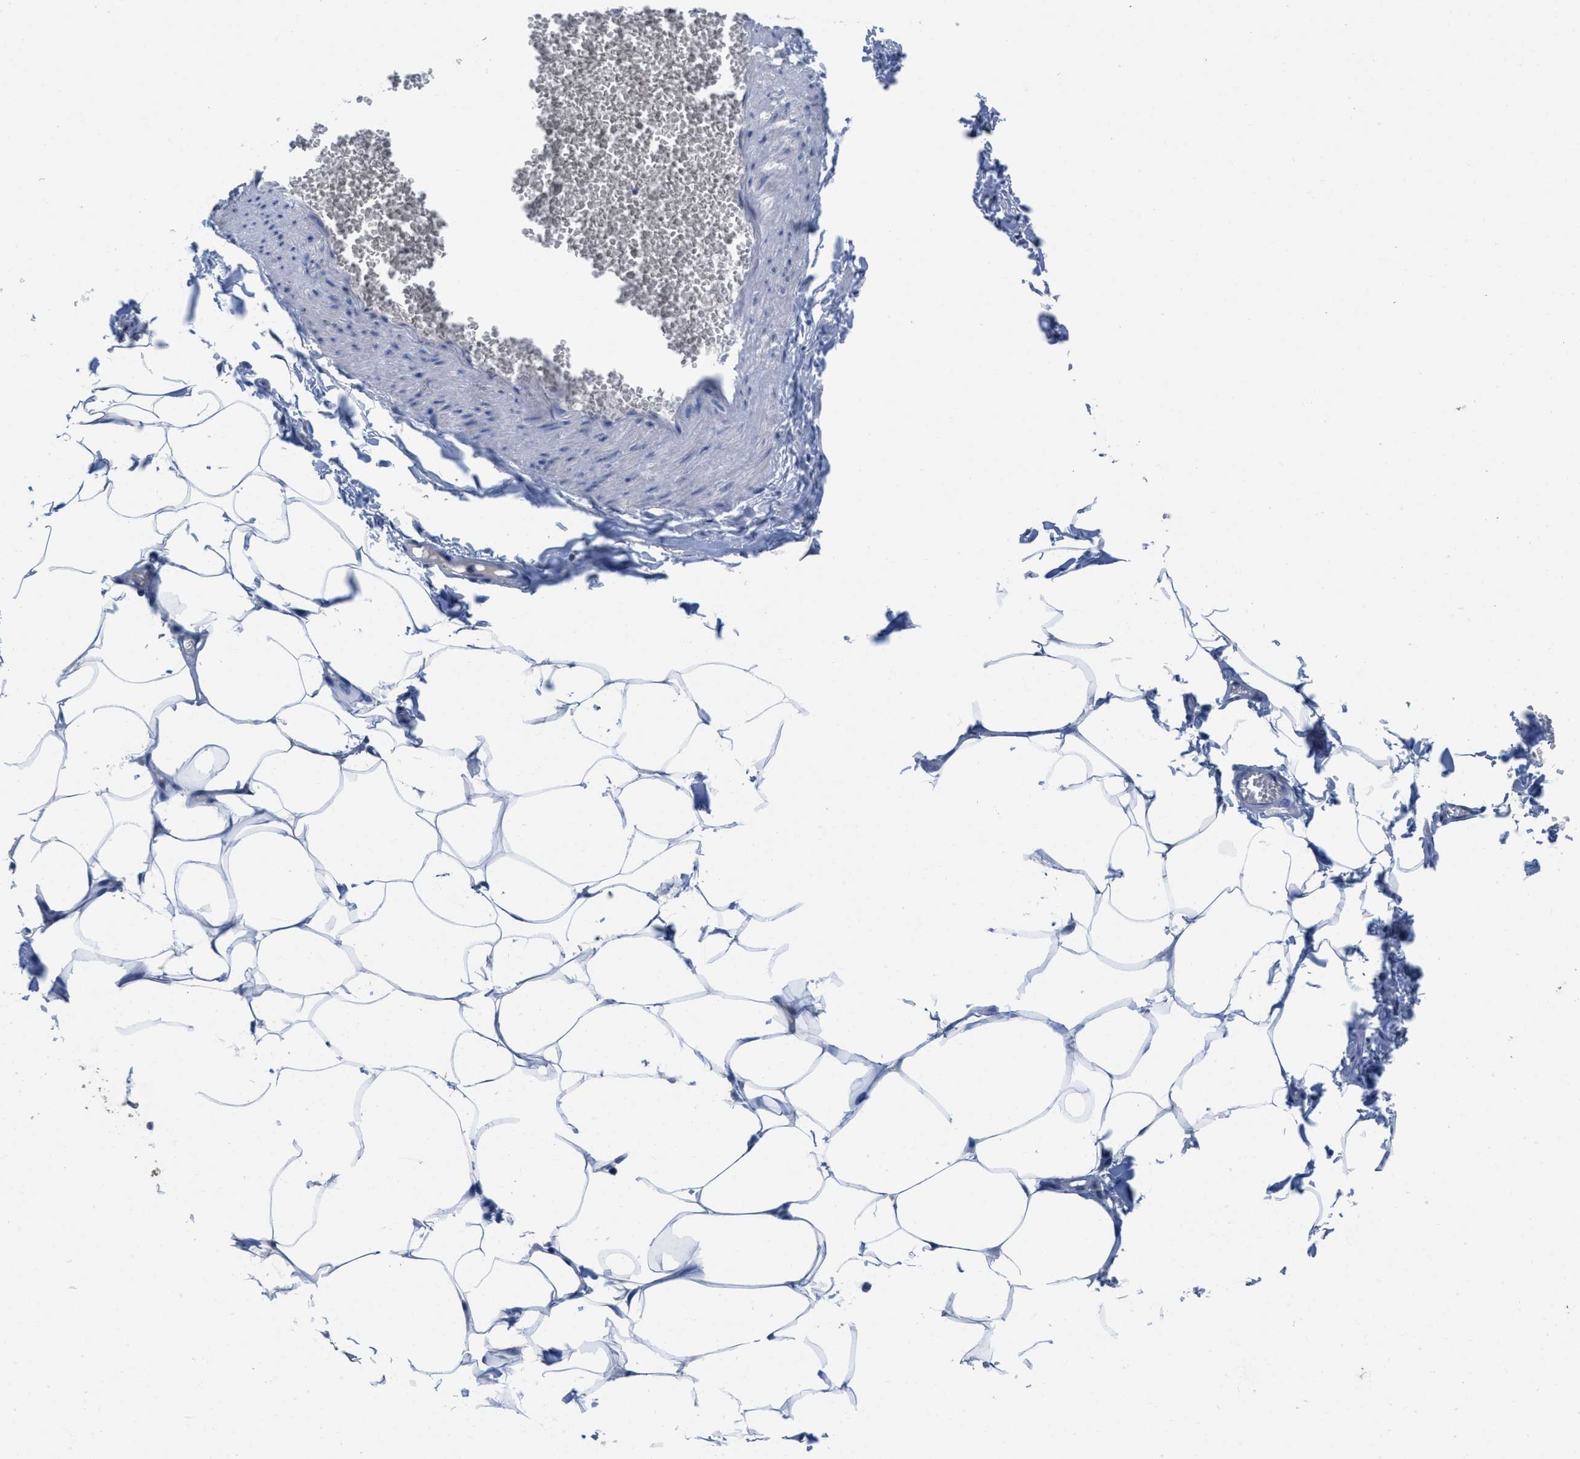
{"staining": {"intensity": "negative", "quantity": "none", "location": "none"}, "tissue": "adipose tissue", "cell_type": "Adipocytes", "image_type": "normal", "snomed": [{"axis": "morphology", "description": "Normal tissue, NOS"}, {"axis": "topography", "description": "Vascular tissue"}], "caption": "Normal adipose tissue was stained to show a protein in brown. There is no significant expression in adipocytes. Brightfield microscopy of IHC stained with DAB (3,3'-diaminobenzidine) (brown) and hematoxylin (blue), captured at high magnification.", "gene": "ANGPT1", "patient": {"sex": "male", "age": 41}}